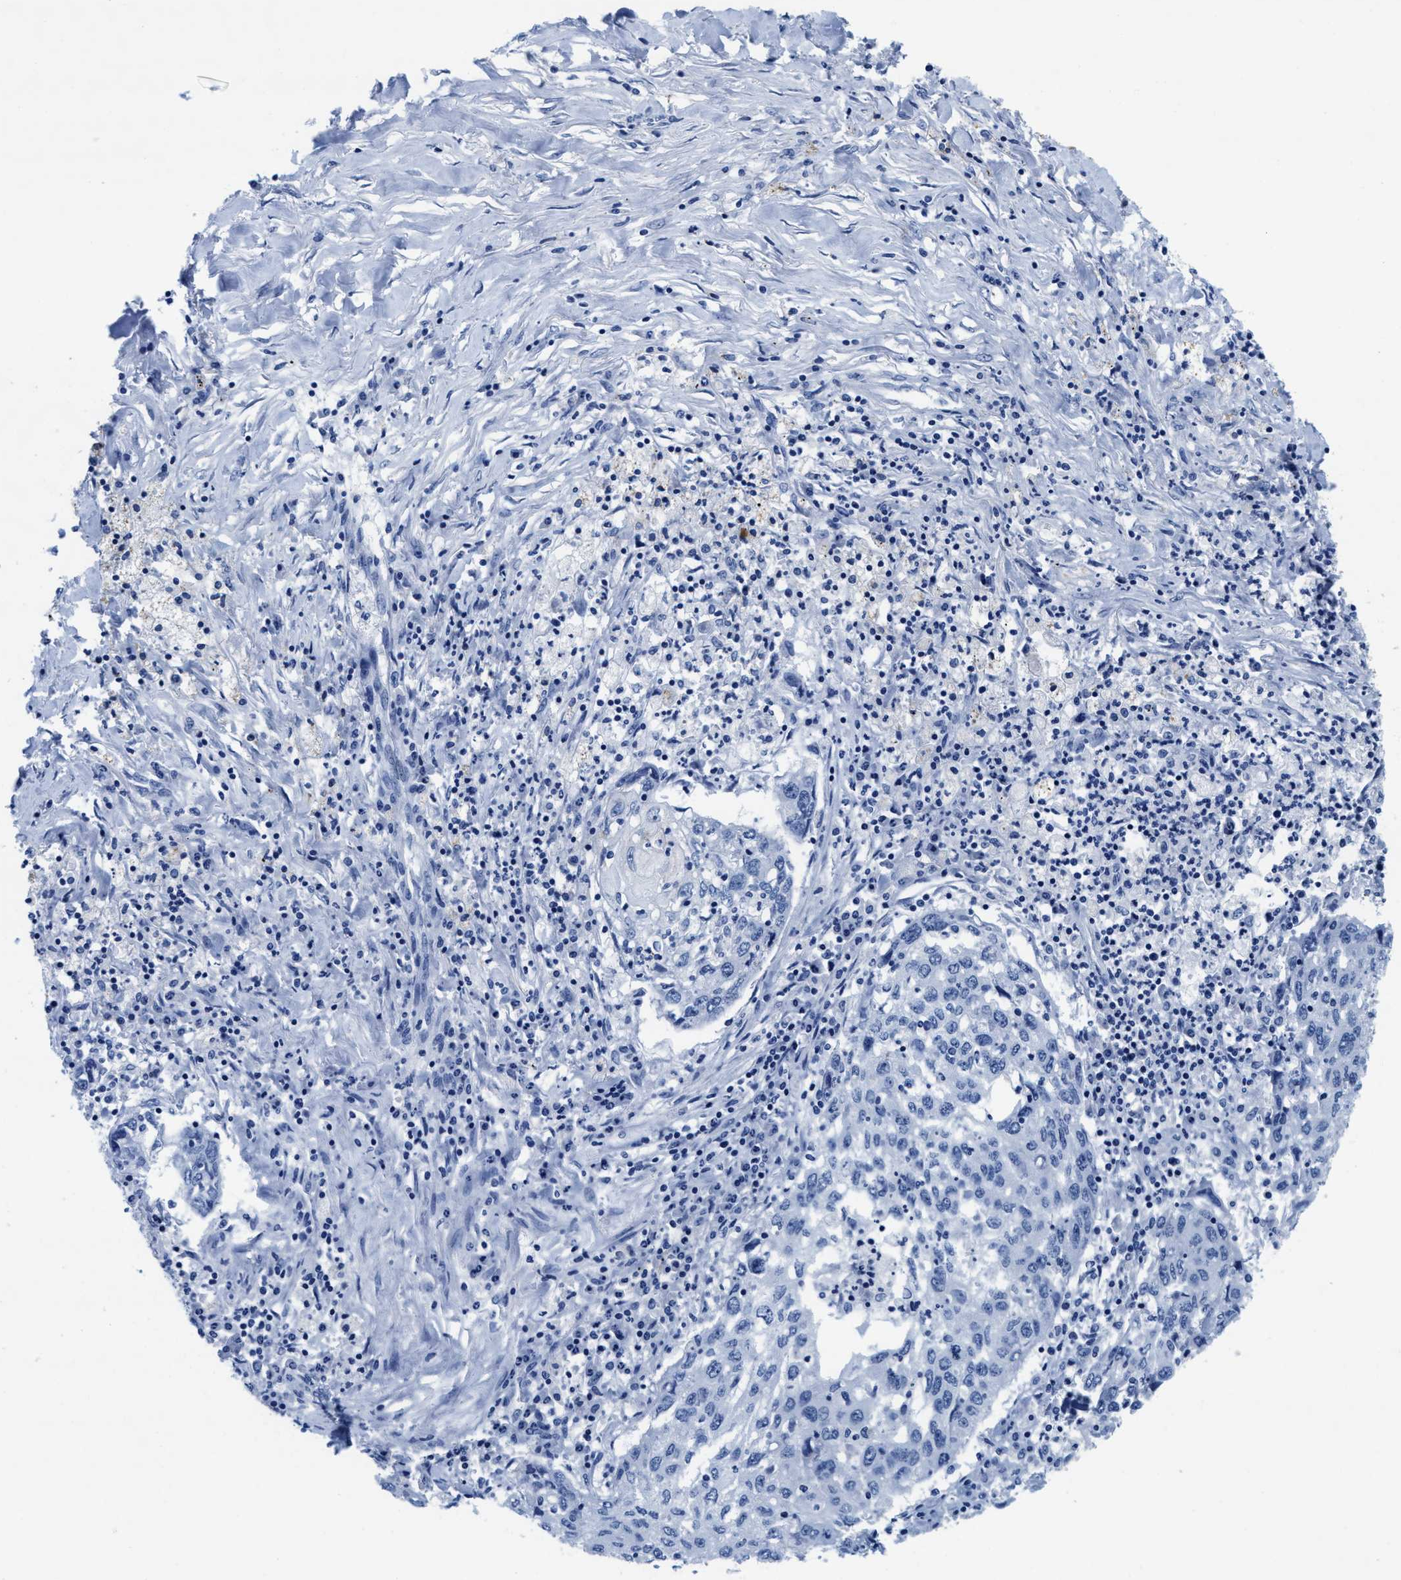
{"staining": {"intensity": "negative", "quantity": "none", "location": "none"}, "tissue": "lung cancer", "cell_type": "Tumor cells", "image_type": "cancer", "snomed": [{"axis": "morphology", "description": "Squamous cell carcinoma, NOS"}, {"axis": "topography", "description": "Lung"}], "caption": "DAB (3,3'-diaminobenzidine) immunohistochemical staining of lung squamous cell carcinoma reveals no significant staining in tumor cells.", "gene": "TTC3", "patient": {"sex": "female", "age": 63}}